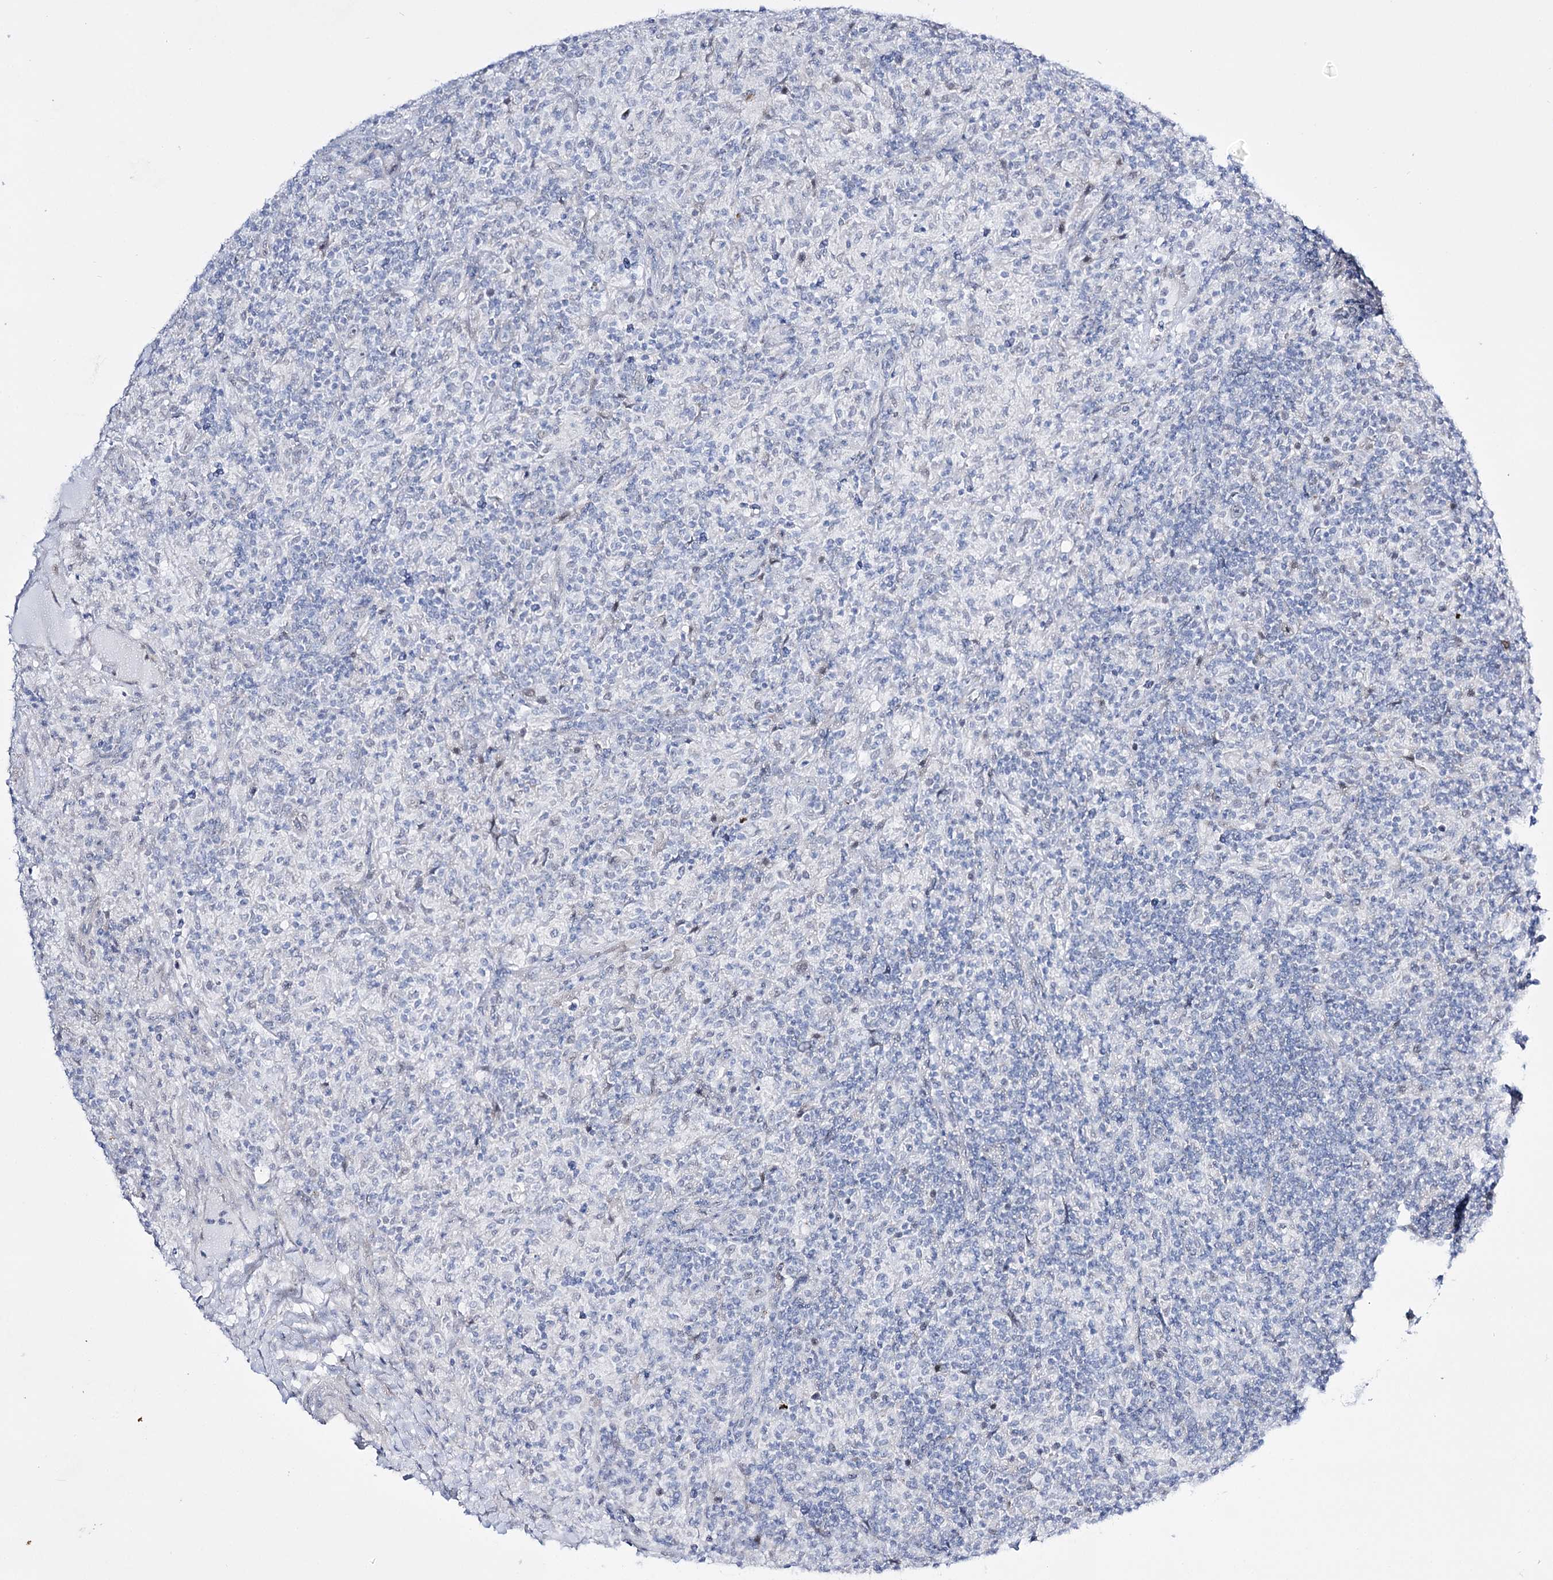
{"staining": {"intensity": "negative", "quantity": "none", "location": "none"}, "tissue": "lymphoma", "cell_type": "Tumor cells", "image_type": "cancer", "snomed": [{"axis": "morphology", "description": "Hodgkin's disease, NOS"}, {"axis": "topography", "description": "Lymph node"}], "caption": "This is a micrograph of immunohistochemistry staining of Hodgkin's disease, which shows no staining in tumor cells.", "gene": "RBM15B", "patient": {"sex": "male", "age": 70}}